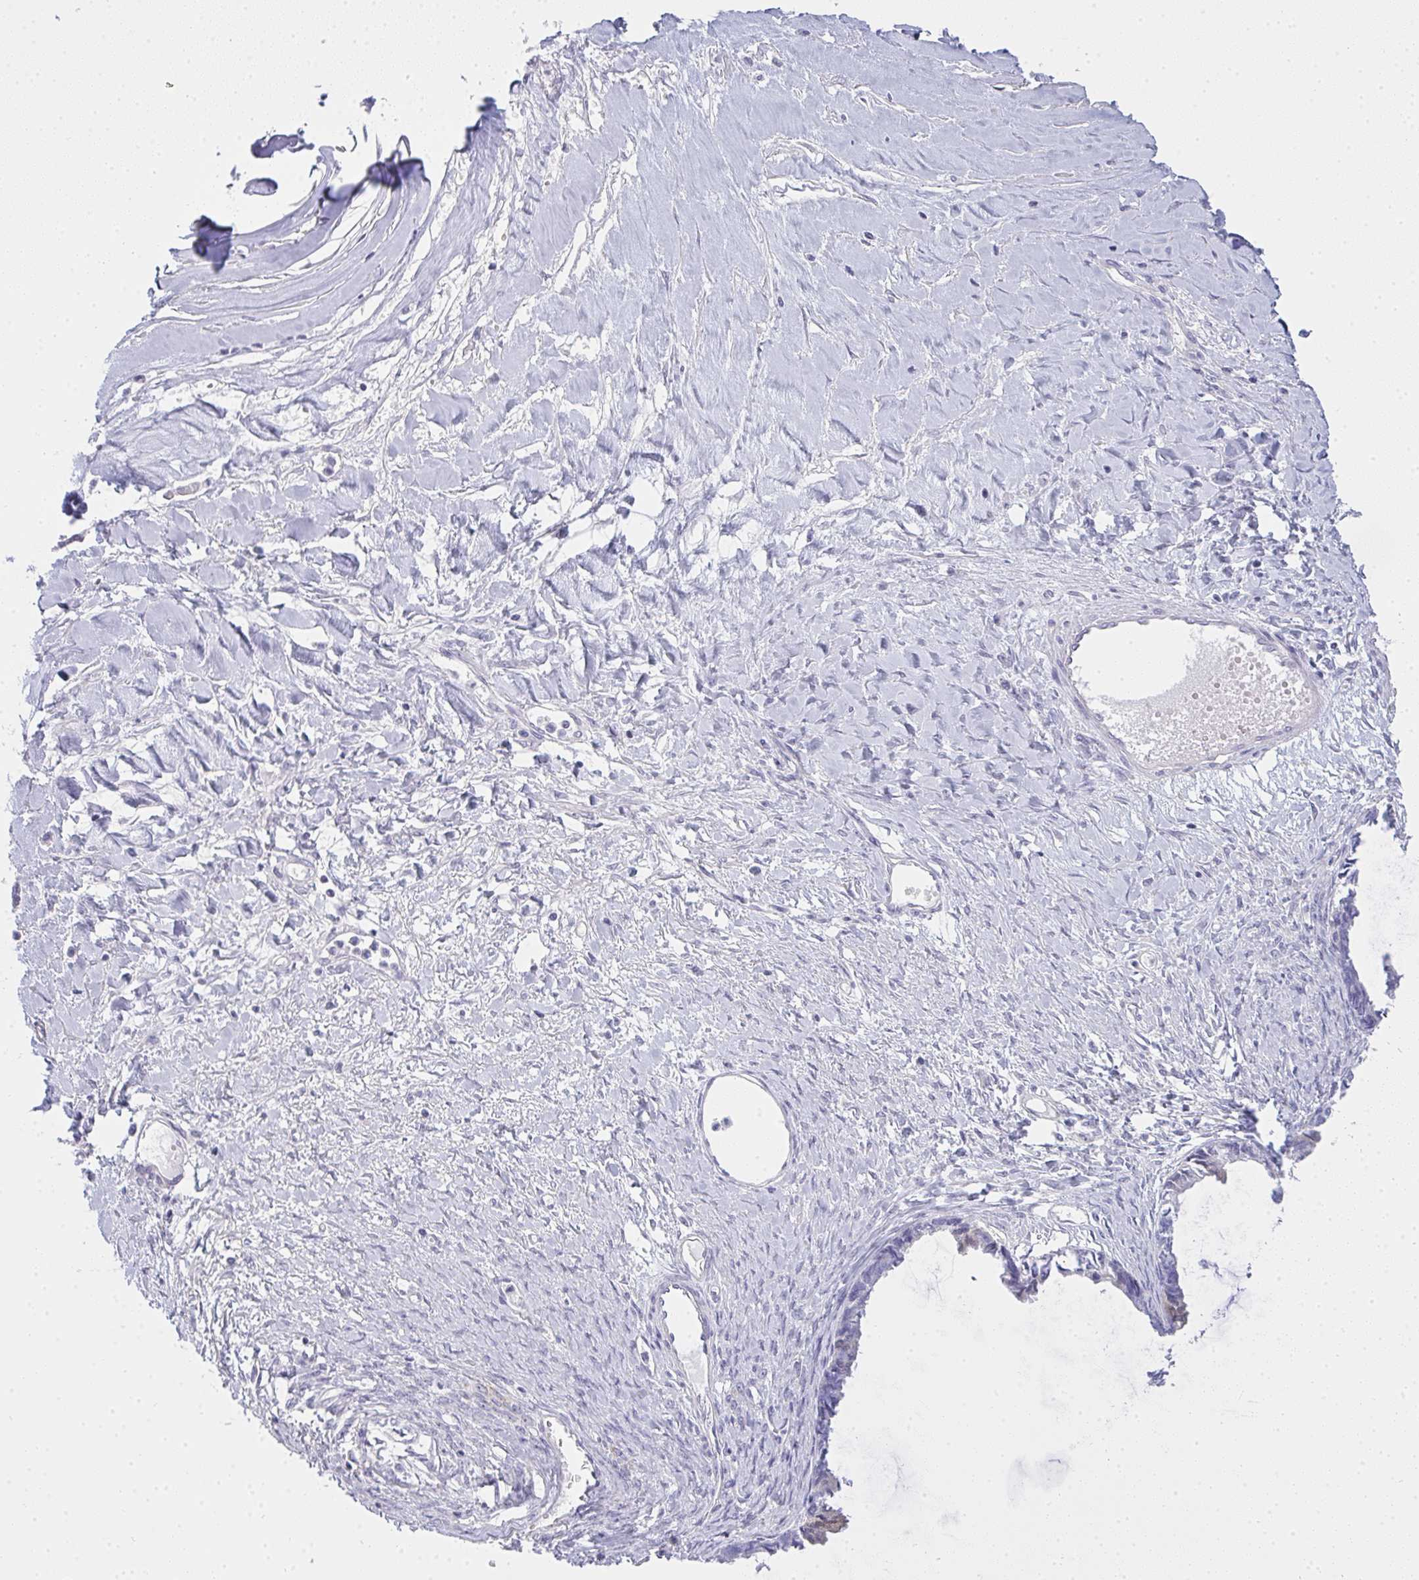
{"staining": {"intensity": "negative", "quantity": "none", "location": "none"}, "tissue": "ovarian cancer", "cell_type": "Tumor cells", "image_type": "cancer", "snomed": [{"axis": "morphology", "description": "Cystadenocarcinoma, mucinous, NOS"}, {"axis": "topography", "description": "Ovary"}], "caption": "Immunohistochemistry histopathology image of ovarian cancer stained for a protein (brown), which shows no staining in tumor cells. (DAB (3,3'-diaminobenzidine) immunohistochemistry with hematoxylin counter stain).", "gene": "GSDMB", "patient": {"sex": "female", "age": 61}}